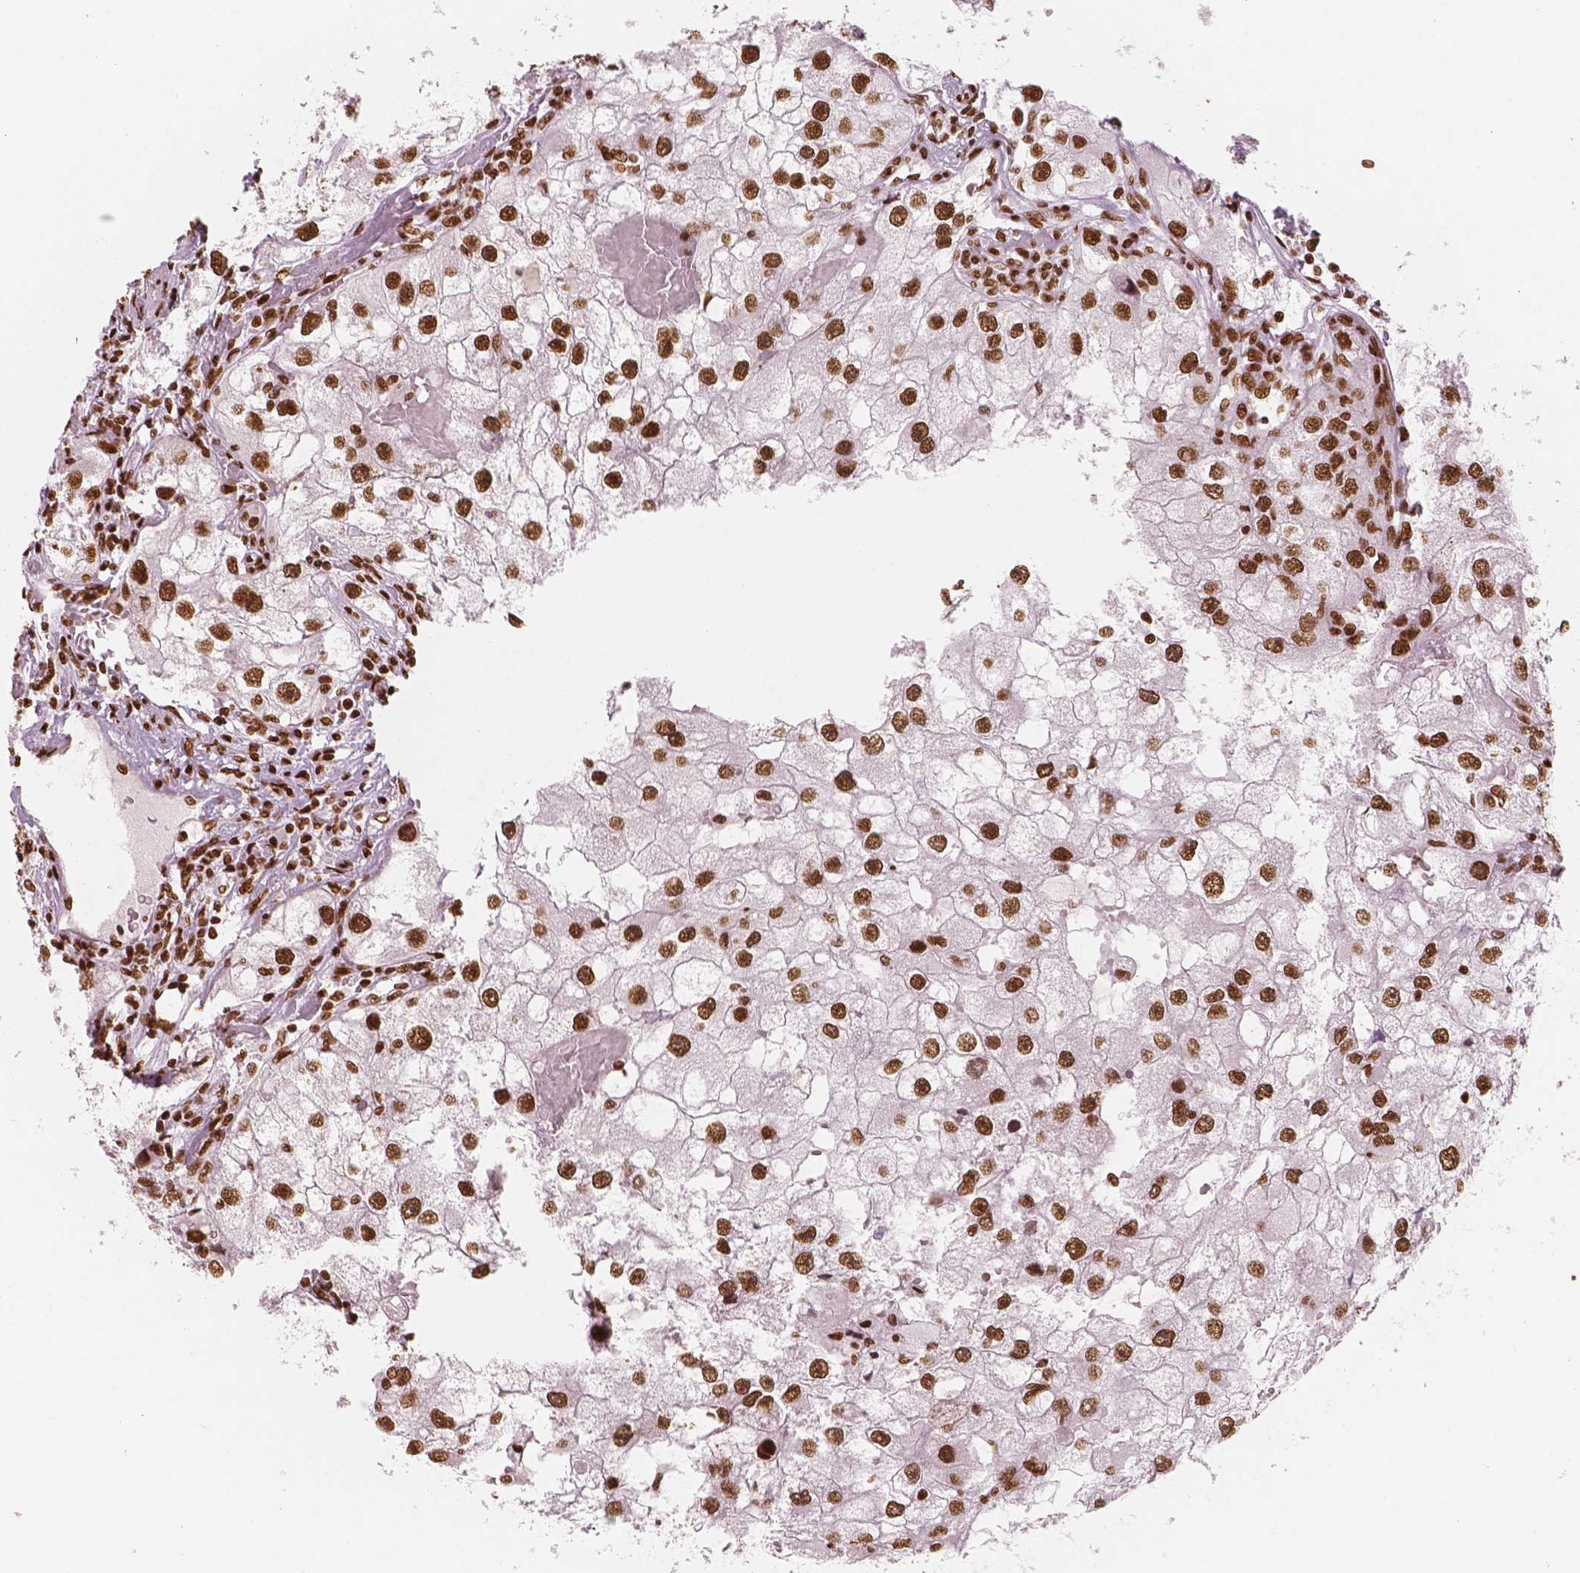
{"staining": {"intensity": "strong", "quantity": ">75%", "location": "nuclear"}, "tissue": "renal cancer", "cell_type": "Tumor cells", "image_type": "cancer", "snomed": [{"axis": "morphology", "description": "Adenocarcinoma, NOS"}, {"axis": "topography", "description": "Kidney"}], "caption": "Tumor cells show high levels of strong nuclear staining in approximately >75% of cells in human renal cancer.", "gene": "BRD4", "patient": {"sex": "male", "age": 63}}